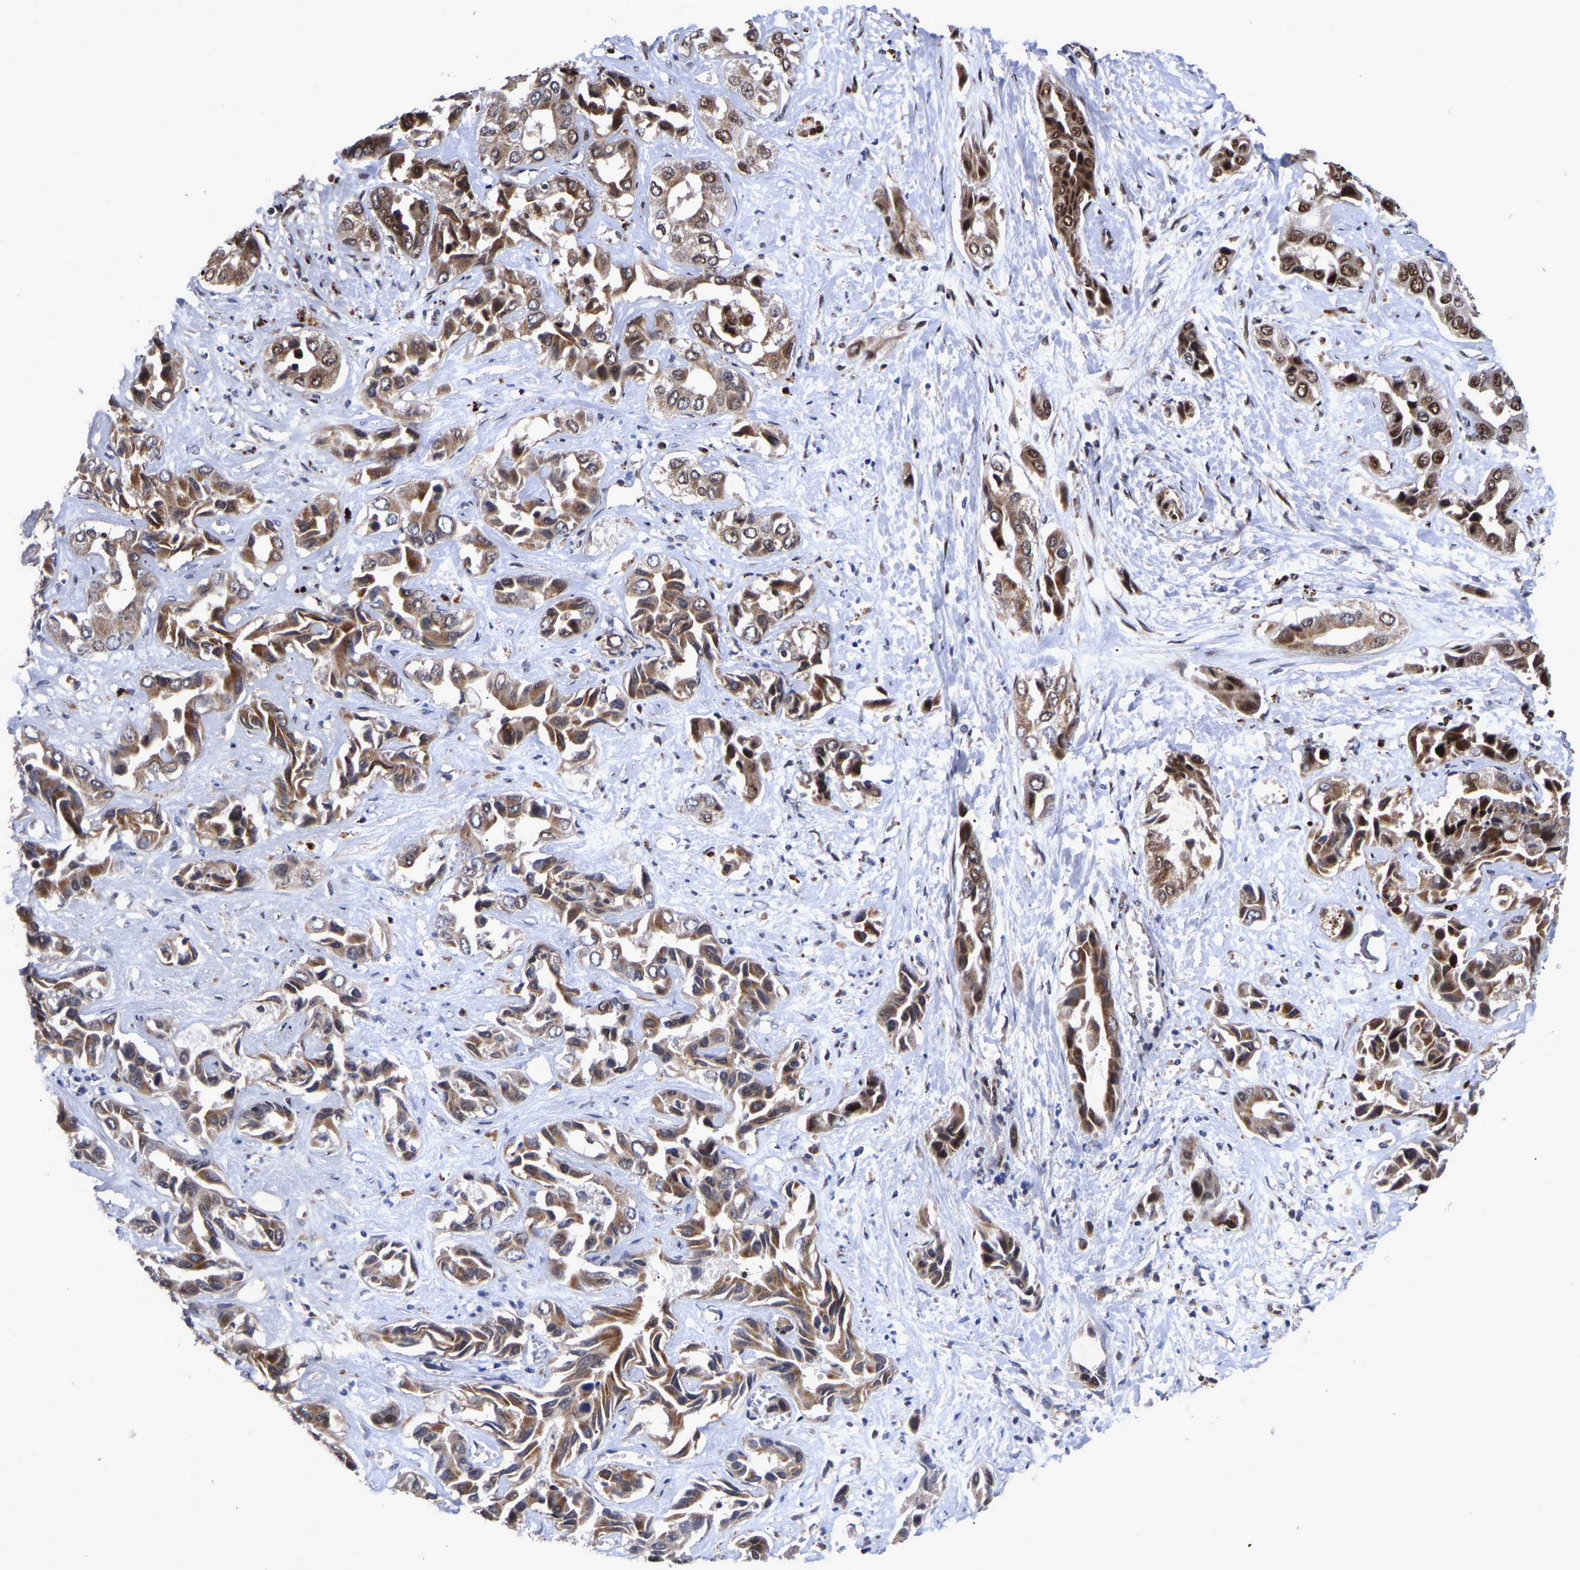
{"staining": {"intensity": "moderate", "quantity": ">75%", "location": "cytoplasmic/membranous"}, "tissue": "liver cancer", "cell_type": "Tumor cells", "image_type": "cancer", "snomed": [{"axis": "morphology", "description": "Cholangiocarcinoma"}, {"axis": "topography", "description": "Liver"}], "caption": "This photomicrograph shows cholangiocarcinoma (liver) stained with immunohistochemistry (IHC) to label a protein in brown. The cytoplasmic/membranous of tumor cells show moderate positivity for the protein. Nuclei are counter-stained blue.", "gene": "JUNB", "patient": {"sex": "female", "age": 52}}